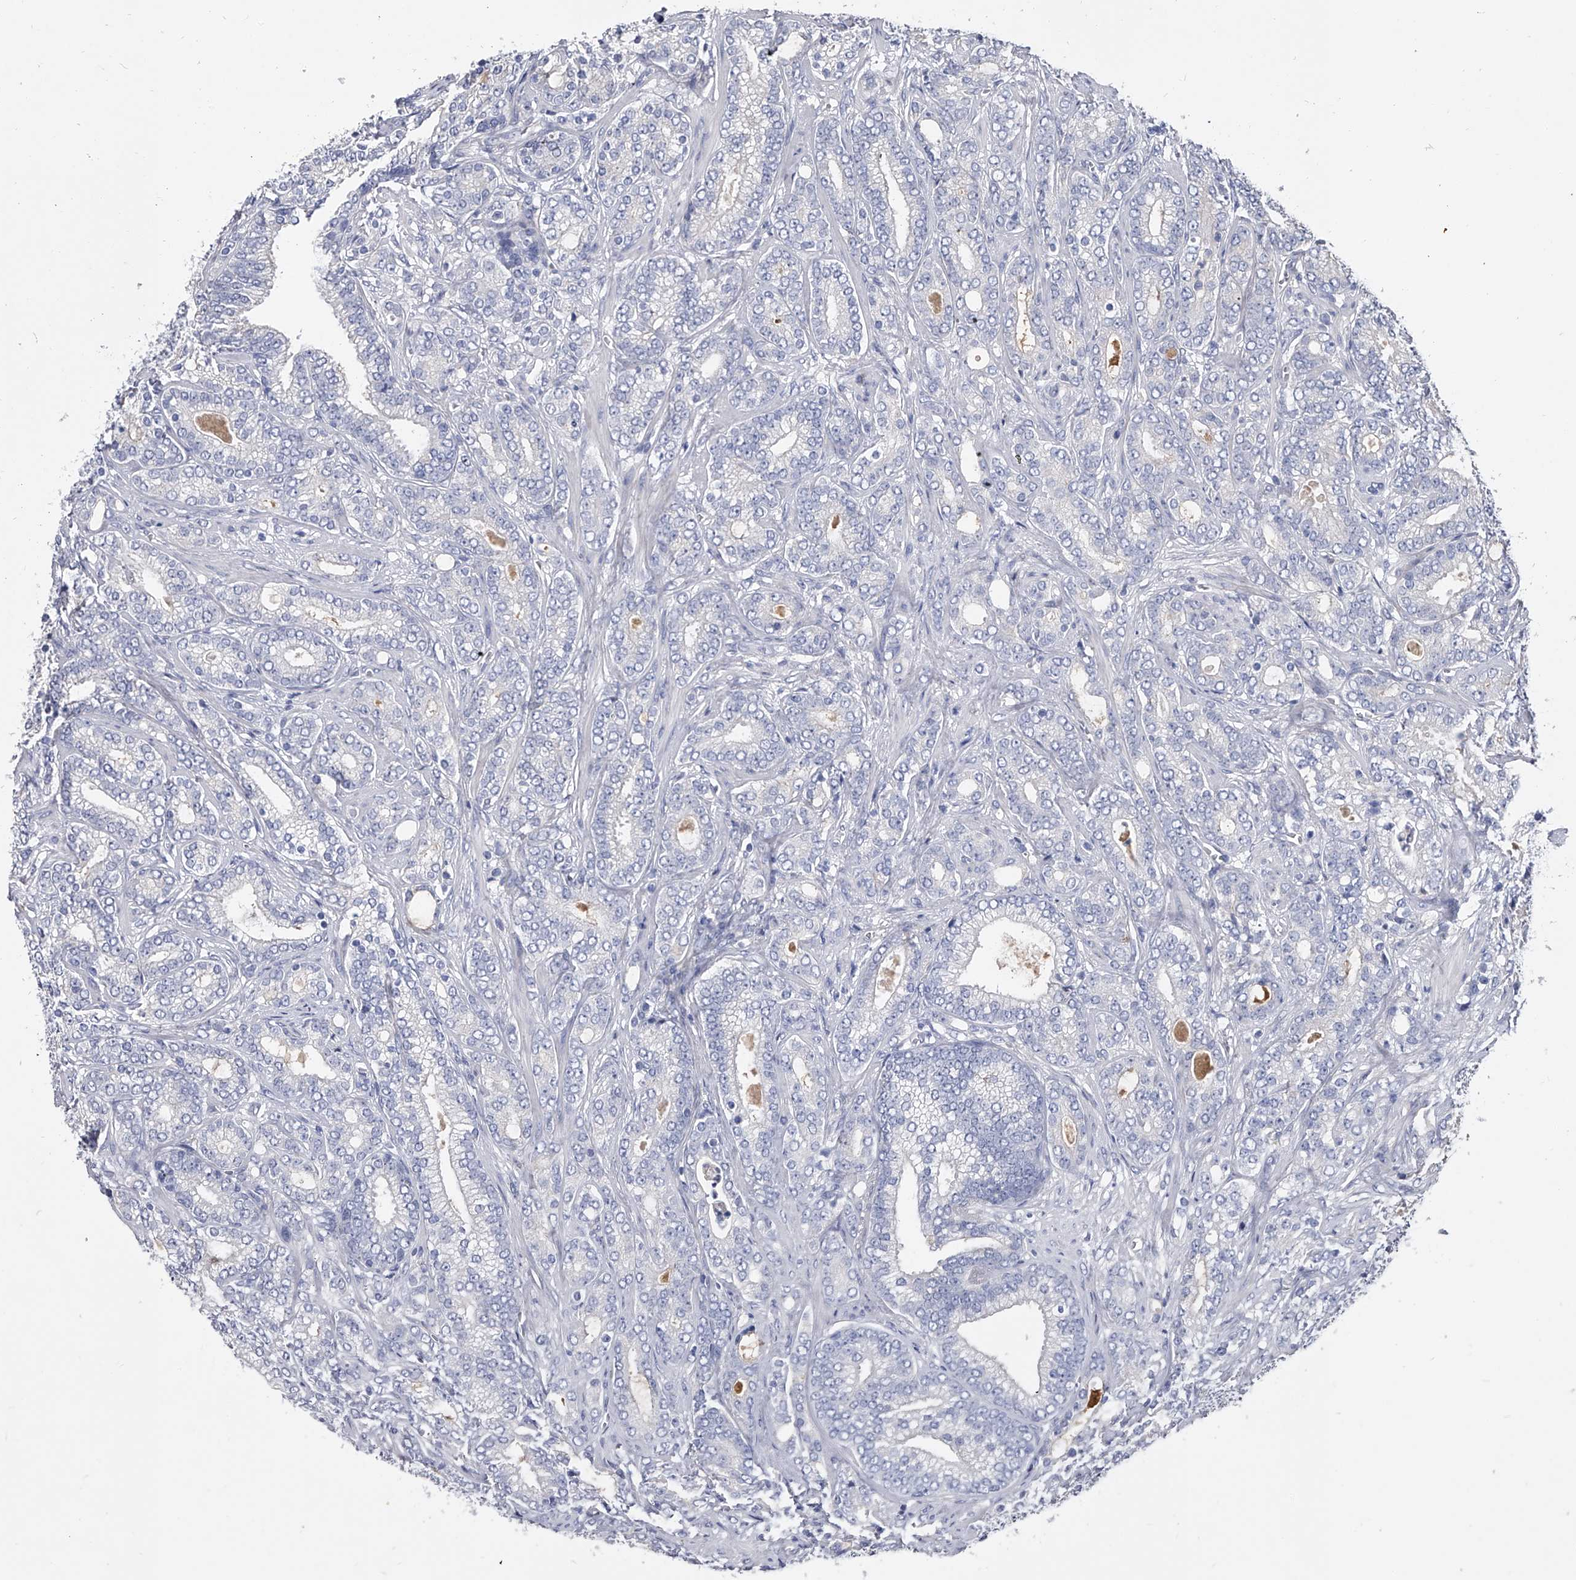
{"staining": {"intensity": "negative", "quantity": "none", "location": "none"}, "tissue": "prostate cancer", "cell_type": "Tumor cells", "image_type": "cancer", "snomed": [{"axis": "morphology", "description": "Adenocarcinoma, High grade"}, {"axis": "topography", "description": "Prostate and seminal vesicle, NOS"}], "caption": "Immunohistochemistry (IHC) photomicrograph of prostate cancer stained for a protein (brown), which exhibits no positivity in tumor cells.", "gene": "EFCAB7", "patient": {"sex": "male", "age": 67}}